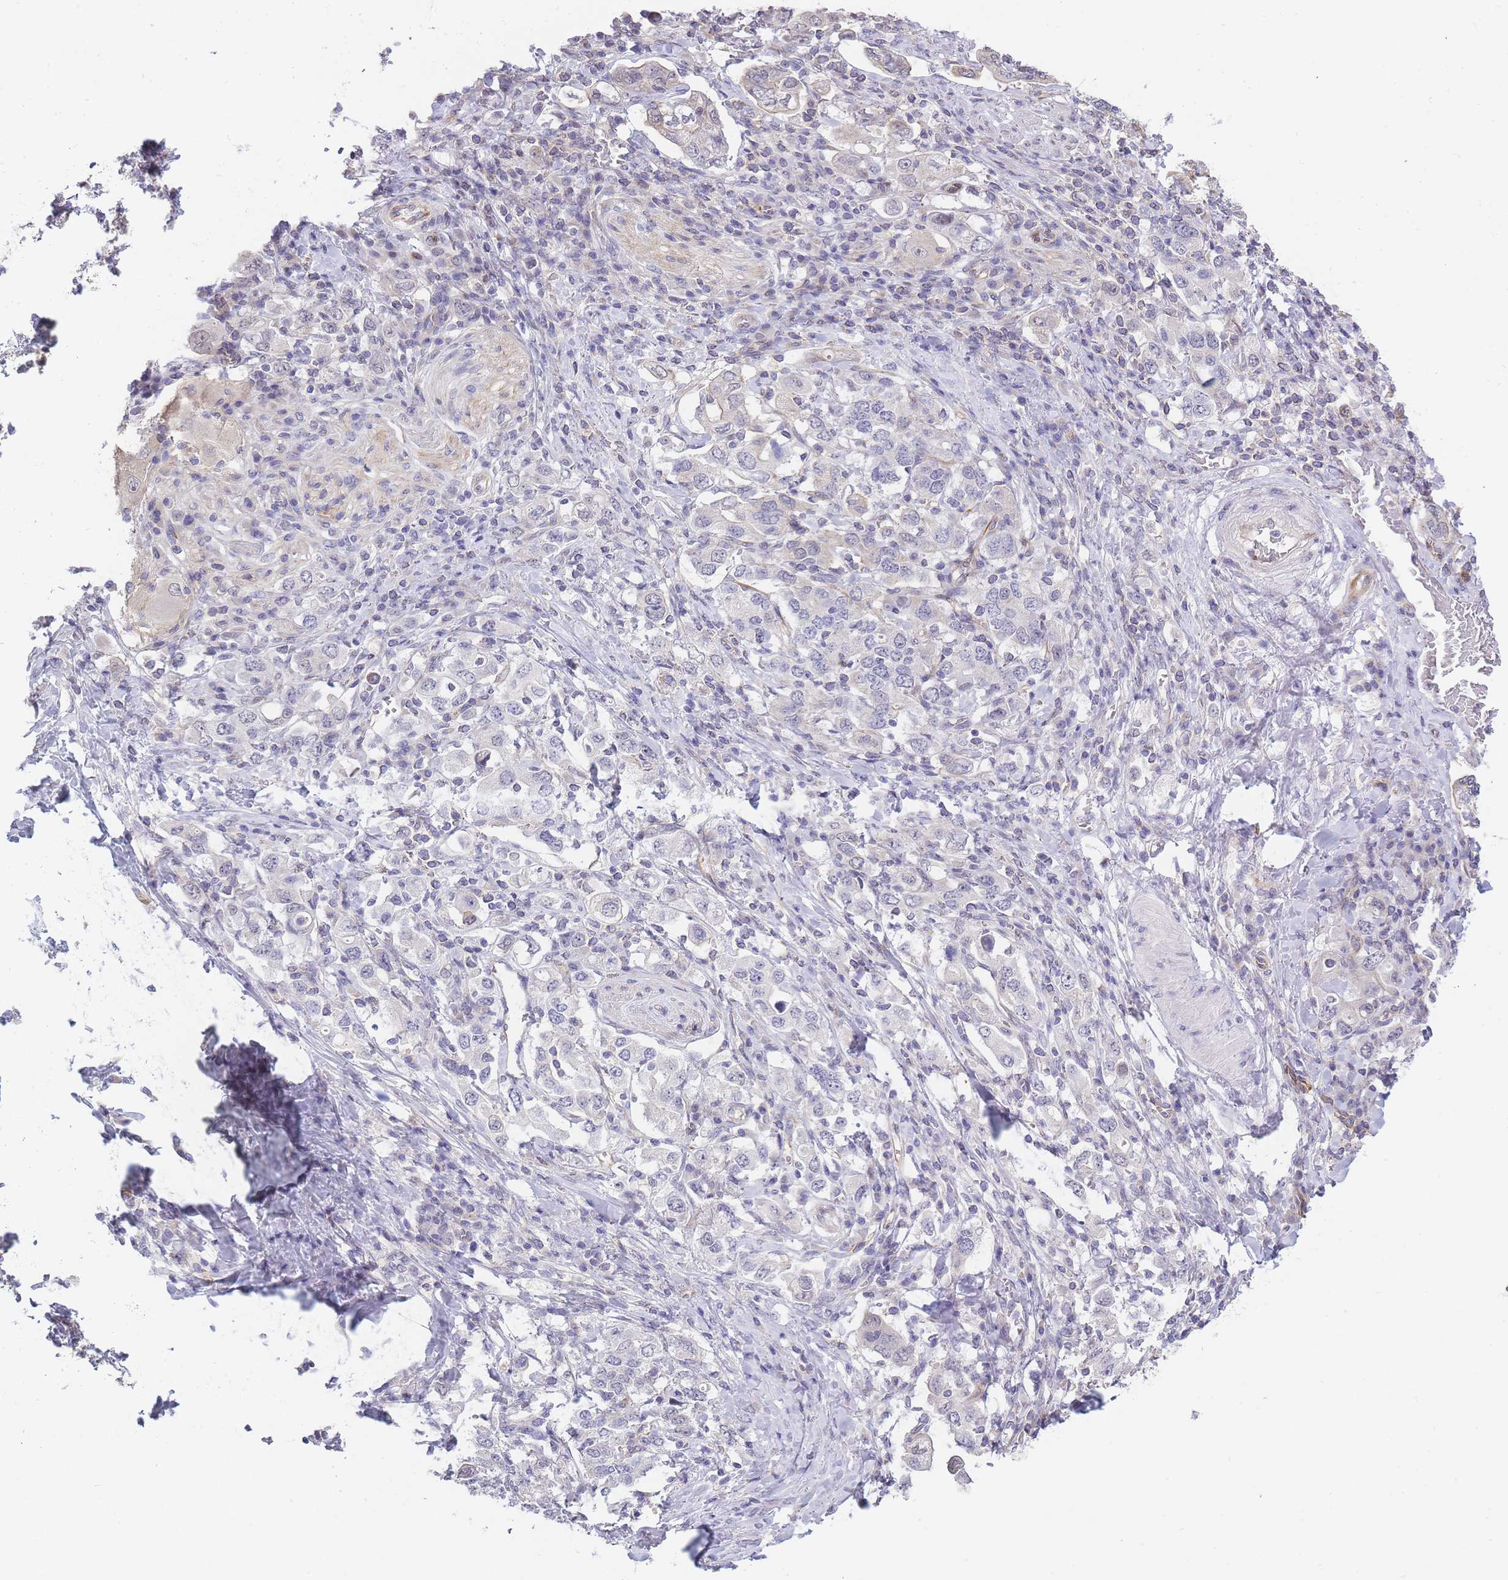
{"staining": {"intensity": "negative", "quantity": "none", "location": "none"}, "tissue": "stomach cancer", "cell_type": "Tumor cells", "image_type": "cancer", "snomed": [{"axis": "morphology", "description": "Adenocarcinoma, NOS"}, {"axis": "topography", "description": "Stomach, upper"}, {"axis": "topography", "description": "Stomach"}], "caption": "Tumor cells are negative for protein expression in human stomach cancer.", "gene": "C19orf25", "patient": {"sex": "male", "age": 62}}